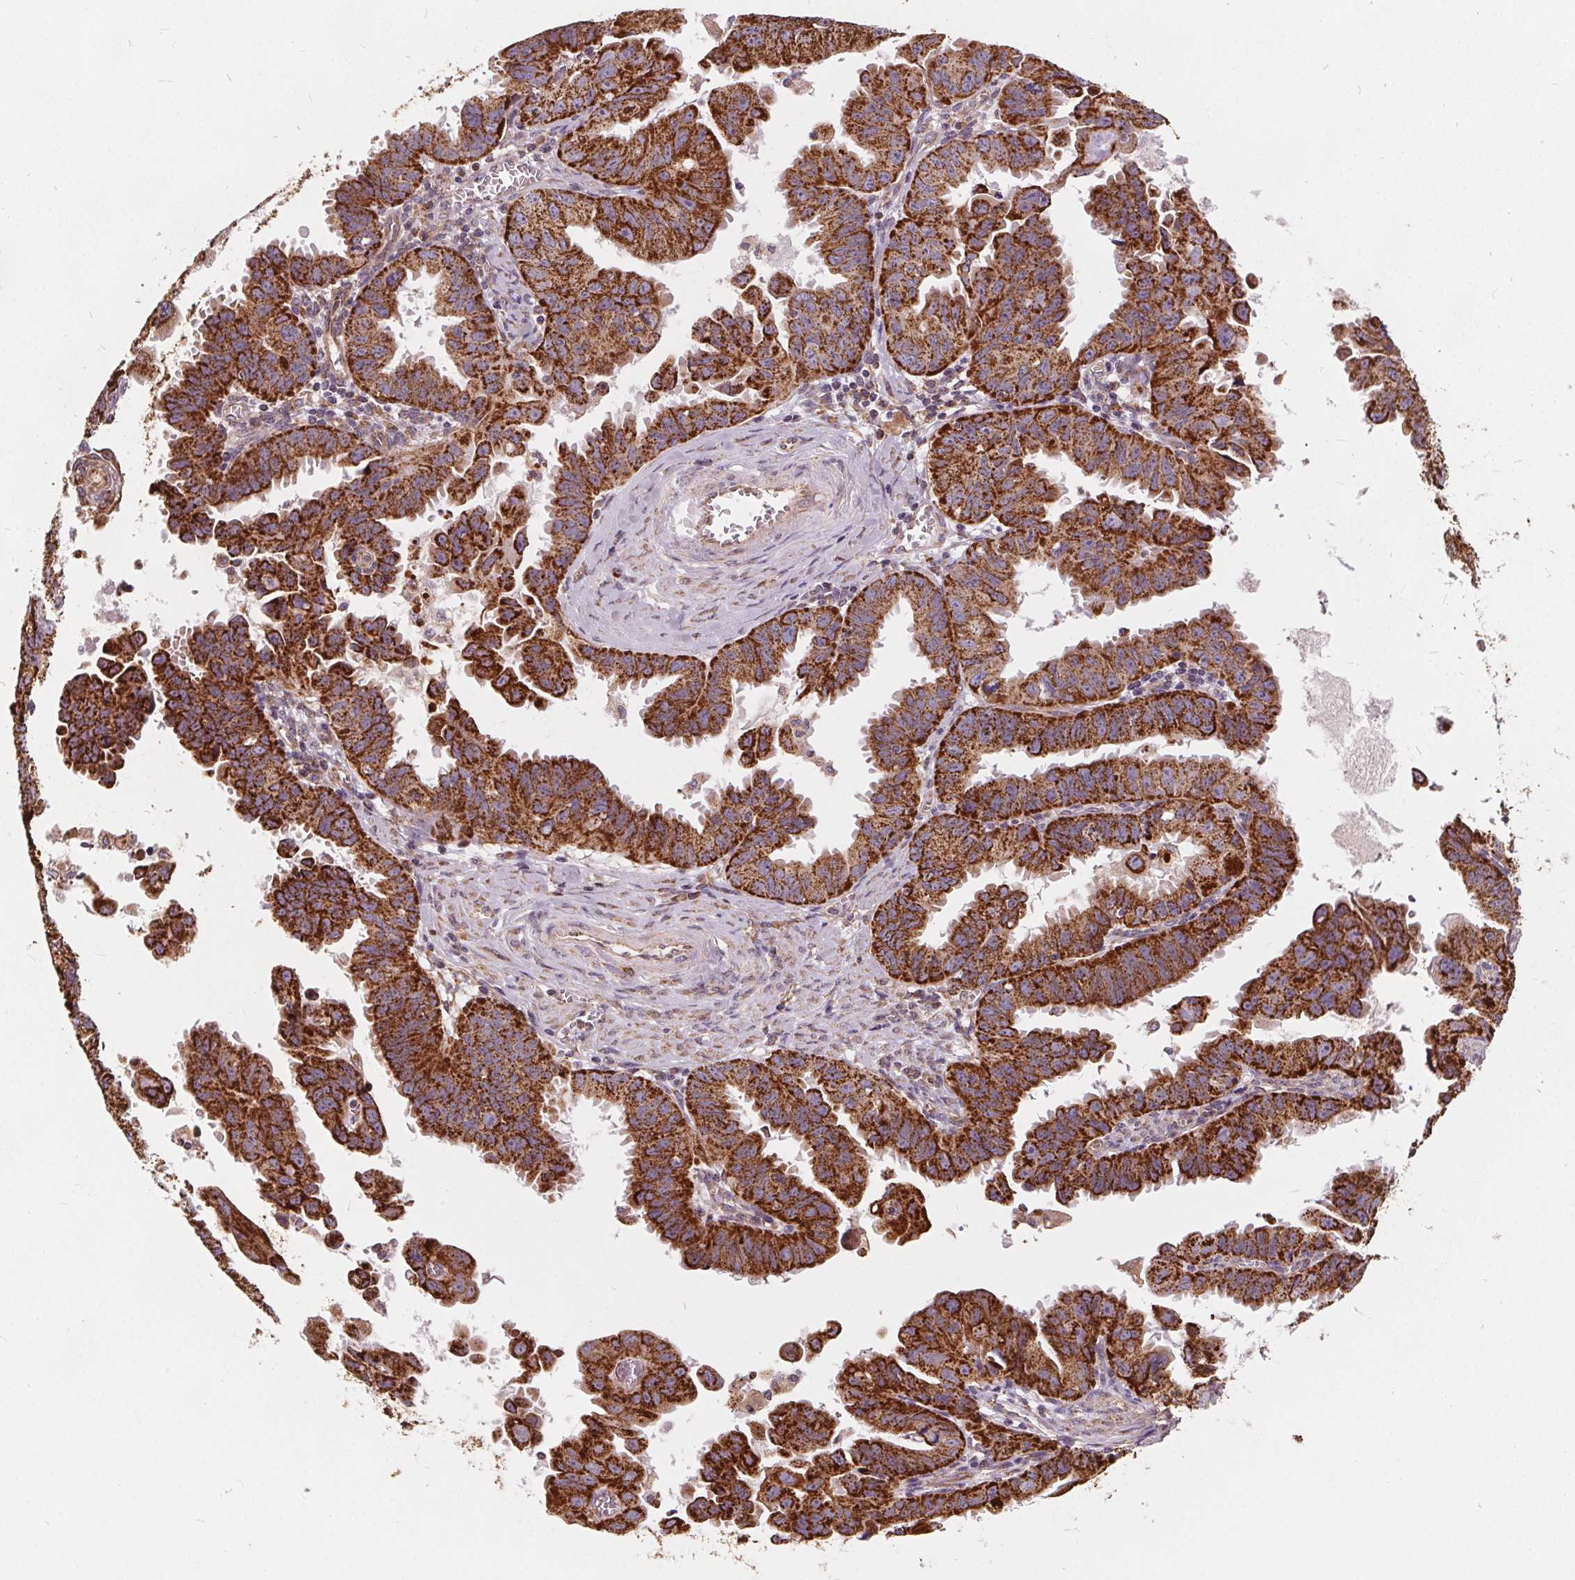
{"staining": {"intensity": "strong", "quantity": ">75%", "location": "cytoplasmic/membranous"}, "tissue": "ovarian cancer", "cell_type": "Tumor cells", "image_type": "cancer", "snomed": [{"axis": "morphology", "description": "Carcinoma, endometroid"}, {"axis": "topography", "description": "Ovary"}], "caption": "Tumor cells reveal strong cytoplasmic/membranous positivity in about >75% of cells in ovarian cancer (endometroid carcinoma).", "gene": "PLSCR3", "patient": {"sex": "female", "age": 85}}